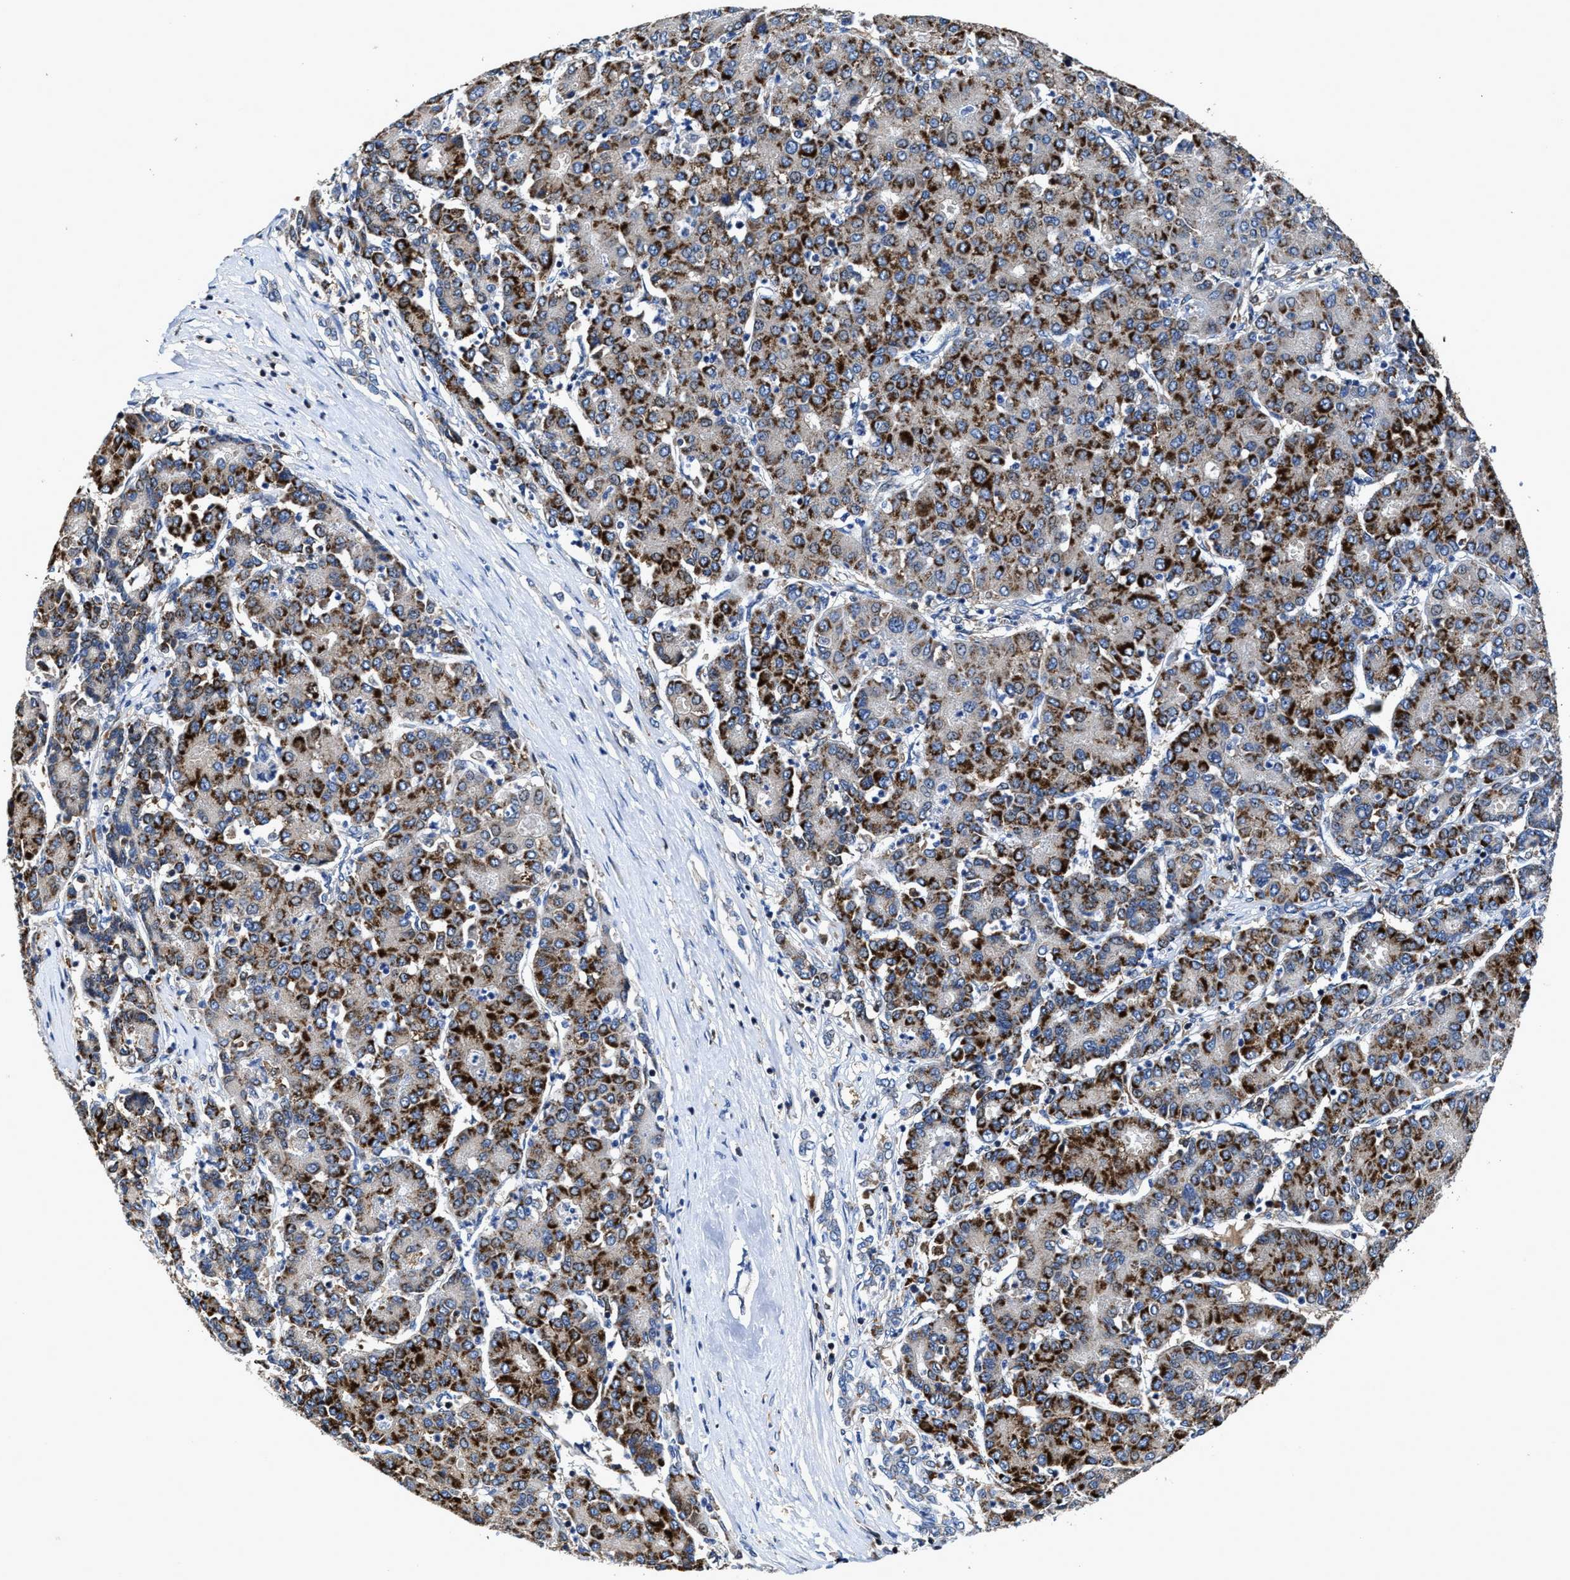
{"staining": {"intensity": "strong", "quantity": ">75%", "location": "cytoplasmic/membranous"}, "tissue": "liver cancer", "cell_type": "Tumor cells", "image_type": "cancer", "snomed": [{"axis": "morphology", "description": "Carcinoma, Hepatocellular, NOS"}, {"axis": "topography", "description": "Liver"}], "caption": "Human hepatocellular carcinoma (liver) stained with a brown dye demonstrates strong cytoplasmic/membranous positive staining in approximately >75% of tumor cells.", "gene": "RGS10", "patient": {"sex": "male", "age": 65}}